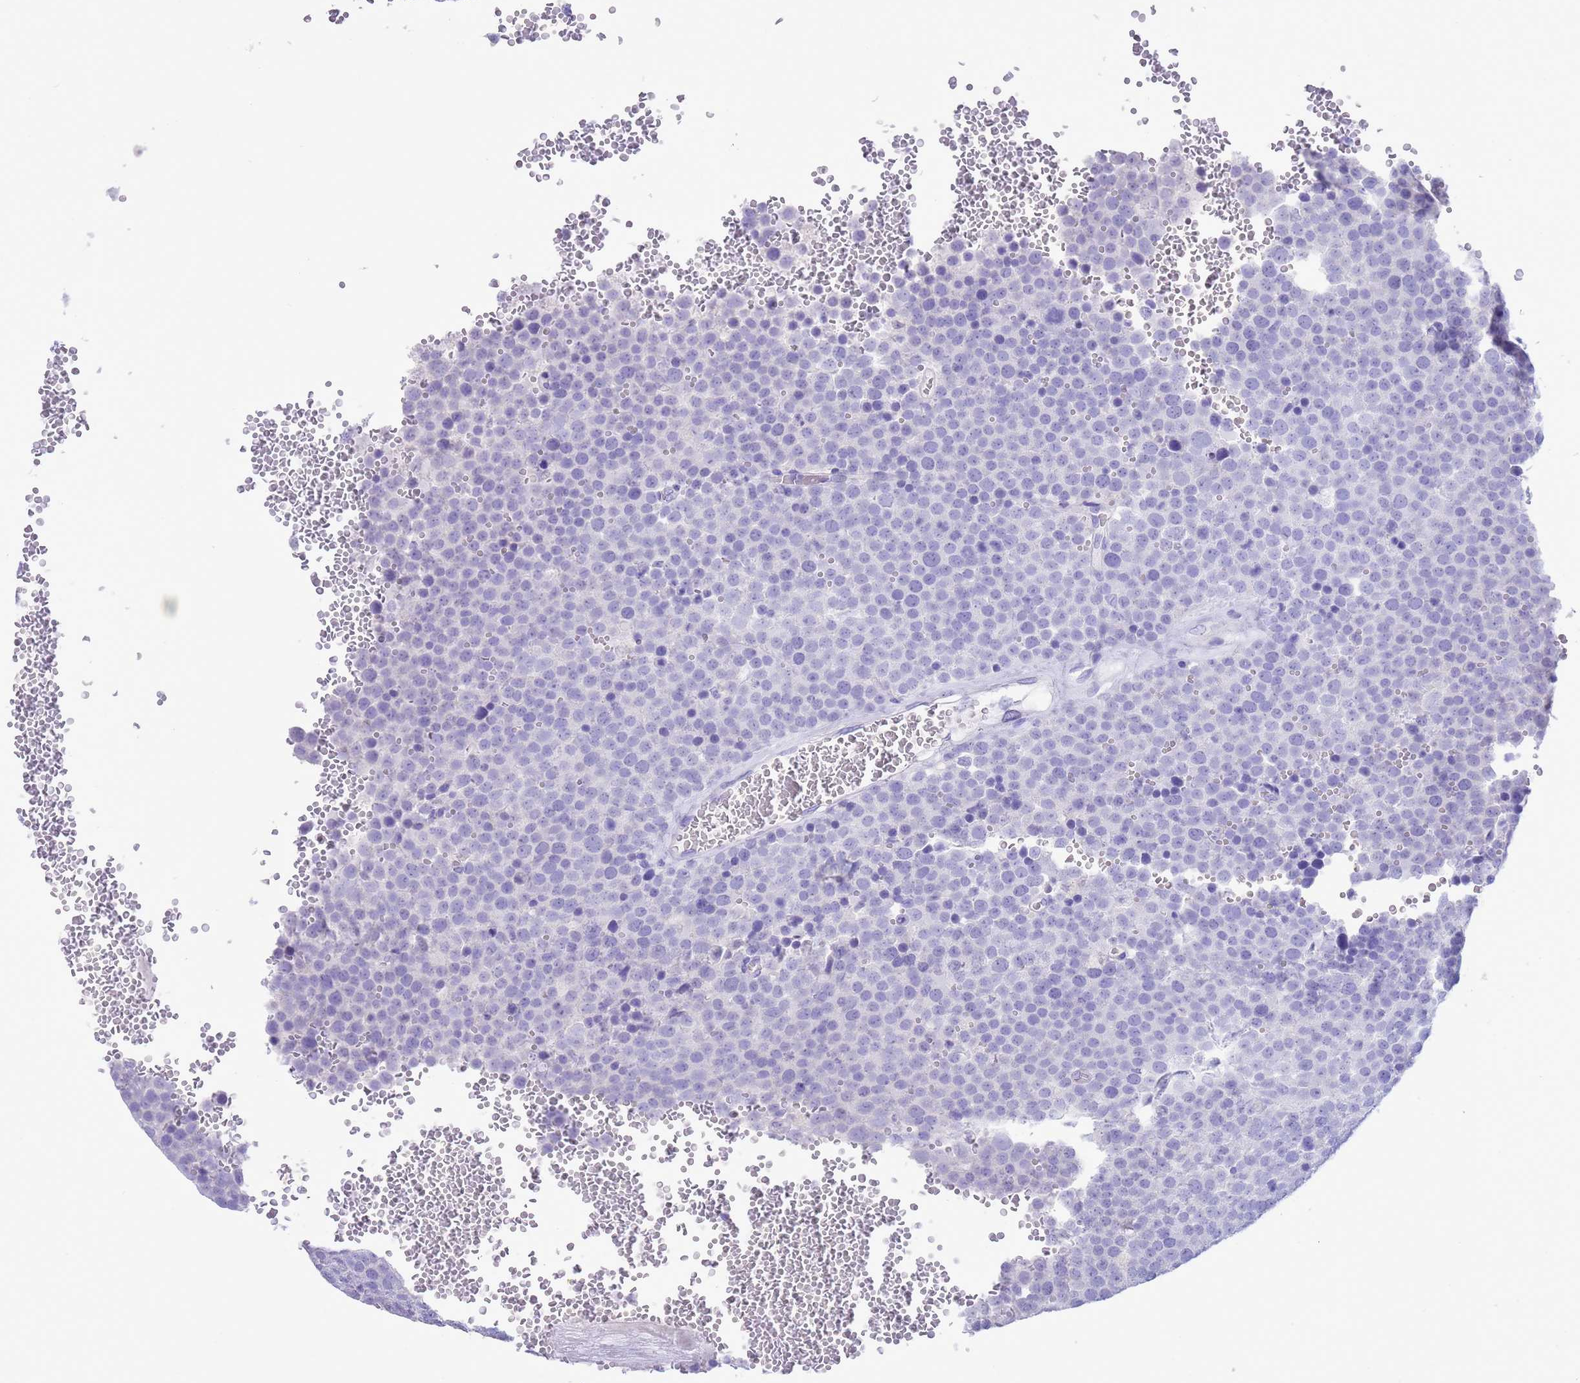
{"staining": {"intensity": "negative", "quantity": "none", "location": "none"}, "tissue": "testis cancer", "cell_type": "Tumor cells", "image_type": "cancer", "snomed": [{"axis": "morphology", "description": "Seminoma, NOS"}, {"axis": "topography", "description": "Testis"}], "caption": "Tumor cells are negative for protein expression in human testis seminoma. (Brightfield microscopy of DAB (3,3'-diaminobenzidine) immunohistochemistry (IHC) at high magnification).", "gene": "GSTM1", "patient": {"sex": "male", "age": 71}}